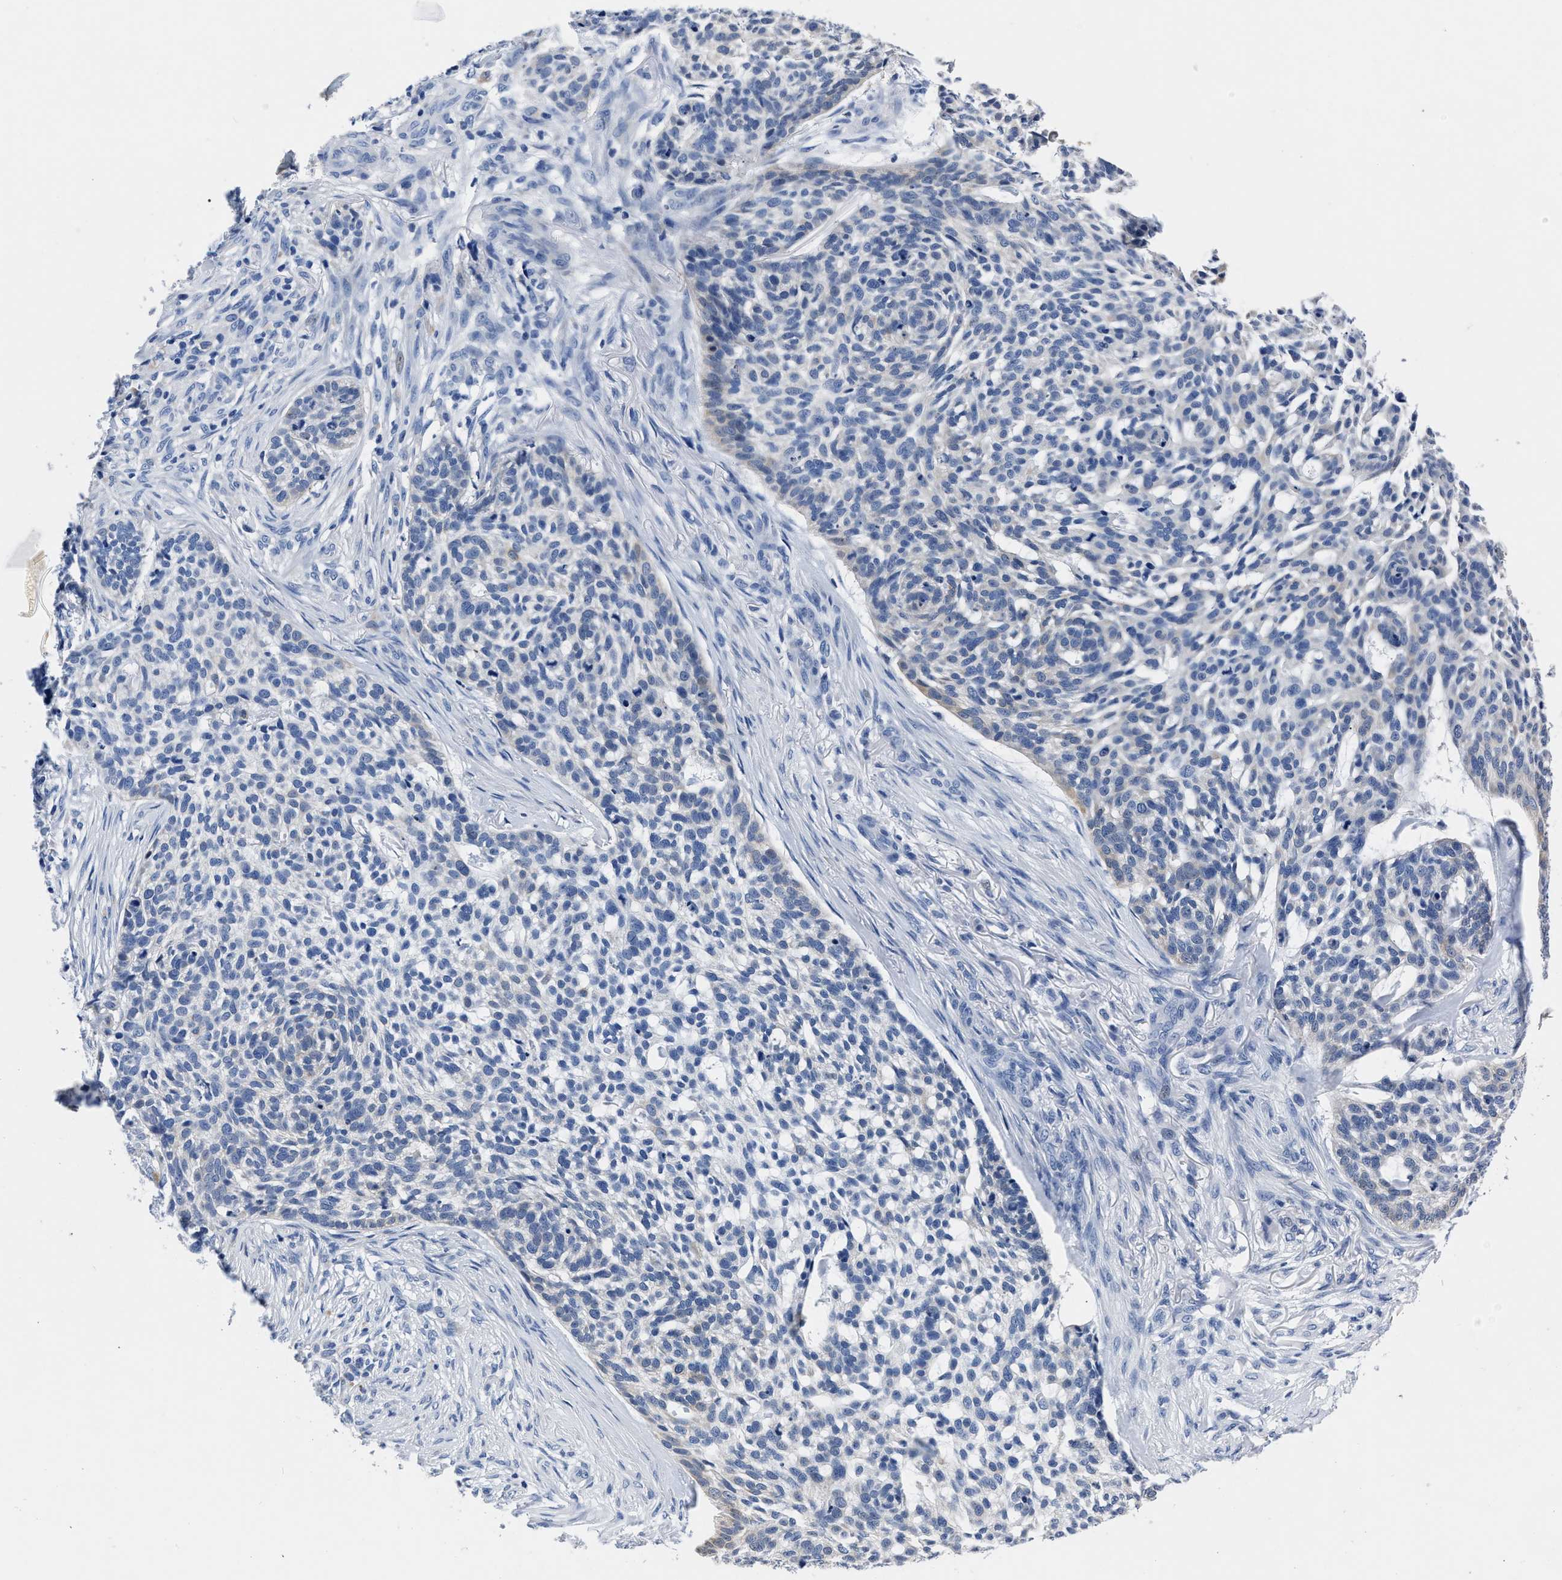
{"staining": {"intensity": "weak", "quantity": "<25%", "location": "cytoplasmic/membranous"}, "tissue": "skin cancer", "cell_type": "Tumor cells", "image_type": "cancer", "snomed": [{"axis": "morphology", "description": "Basal cell carcinoma"}, {"axis": "topography", "description": "Skin"}], "caption": "A photomicrograph of skin basal cell carcinoma stained for a protein displays no brown staining in tumor cells.", "gene": "MOV10L1", "patient": {"sex": "female", "age": 64}}